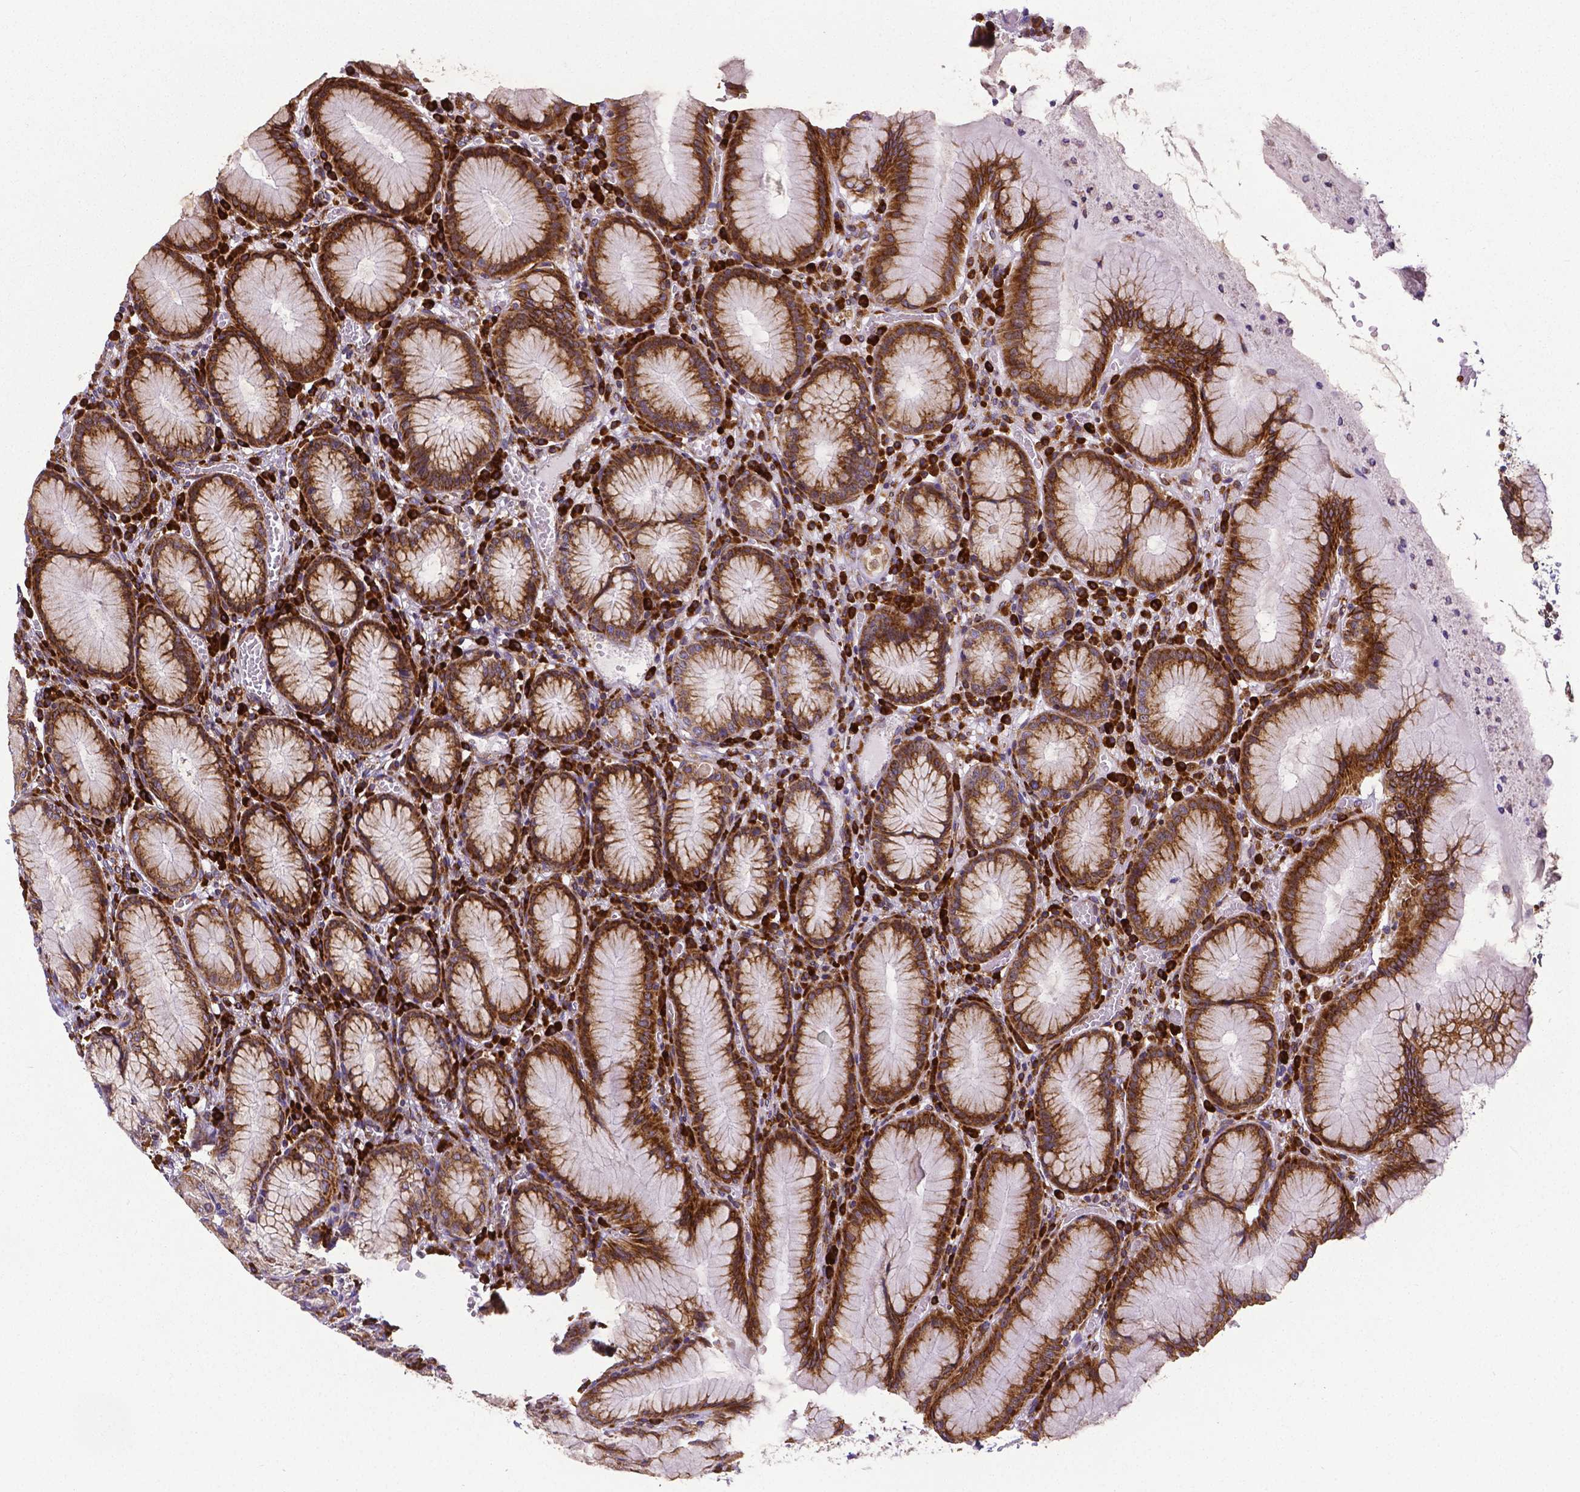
{"staining": {"intensity": "strong", "quantity": "25%-75%", "location": "cytoplasmic/membranous"}, "tissue": "stomach", "cell_type": "Glandular cells", "image_type": "normal", "snomed": [{"axis": "morphology", "description": "Normal tissue, NOS"}, {"axis": "topography", "description": "Stomach"}], "caption": "Immunohistochemistry staining of unremarkable stomach, which demonstrates high levels of strong cytoplasmic/membranous staining in approximately 25%-75% of glandular cells indicating strong cytoplasmic/membranous protein staining. The staining was performed using DAB (brown) for protein detection and nuclei were counterstained in hematoxylin (blue).", "gene": "MTDH", "patient": {"sex": "male", "age": 55}}